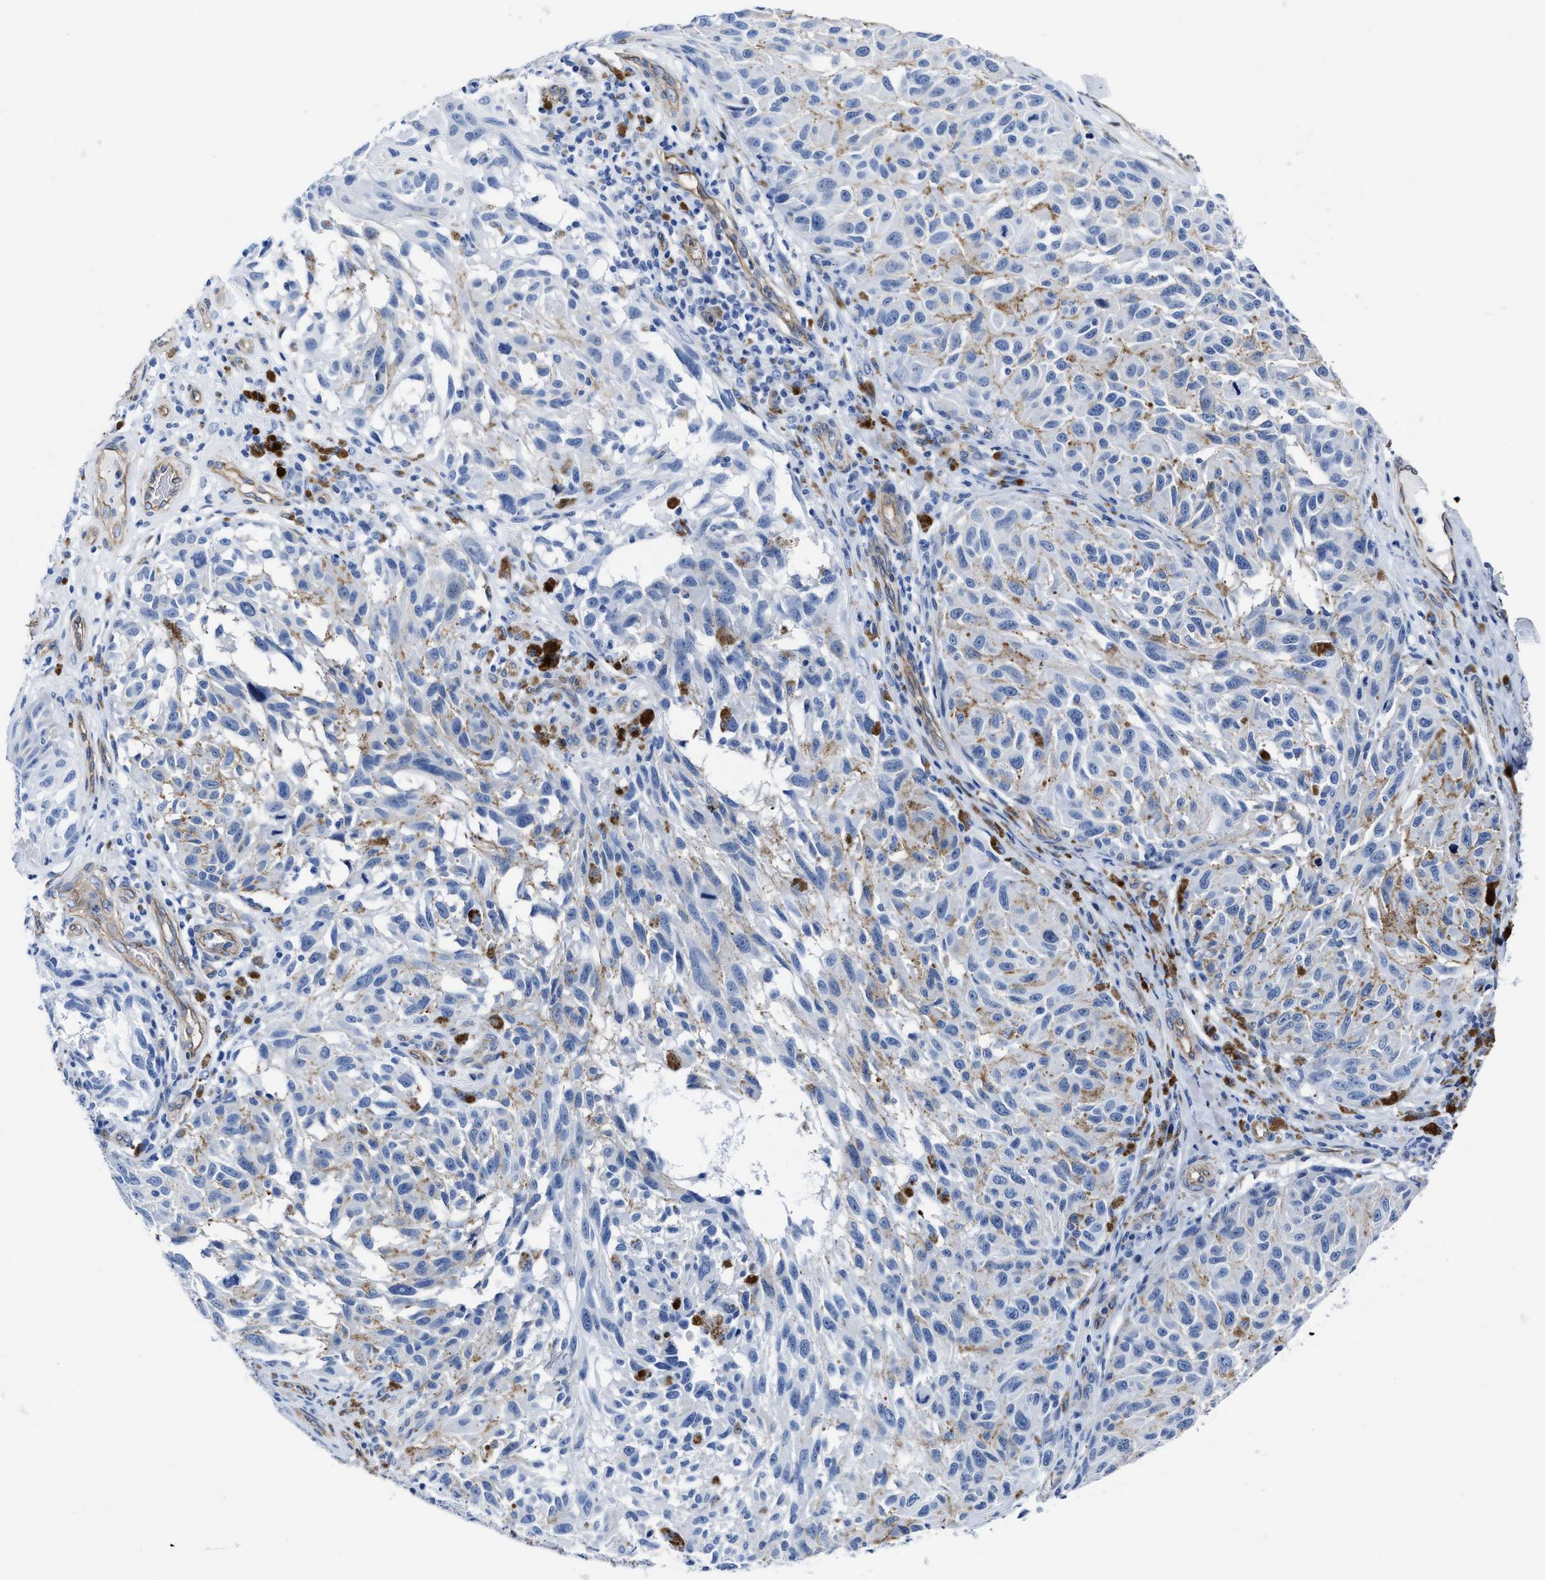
{"staining": {"intensity": "negative", "quantity": "none", "location": "none"}, "tissue": "melanoma", "cell_type": "Tumor cells", "image_type": "cancer", "snomed": [{"axis": "morphology", "description": "Malignant melanoma, NOS"}, {"axis": "topography", "description": "Skin"}], "caption": "A histopathology image of melanoma stained for a protein demonstrates no brown staining in tumor cells. (DAB IHC visualized using brightfield microscopy, high magnification).", "gene": "KCNMB3", "patient": {"sex": "female", "age": 73}}